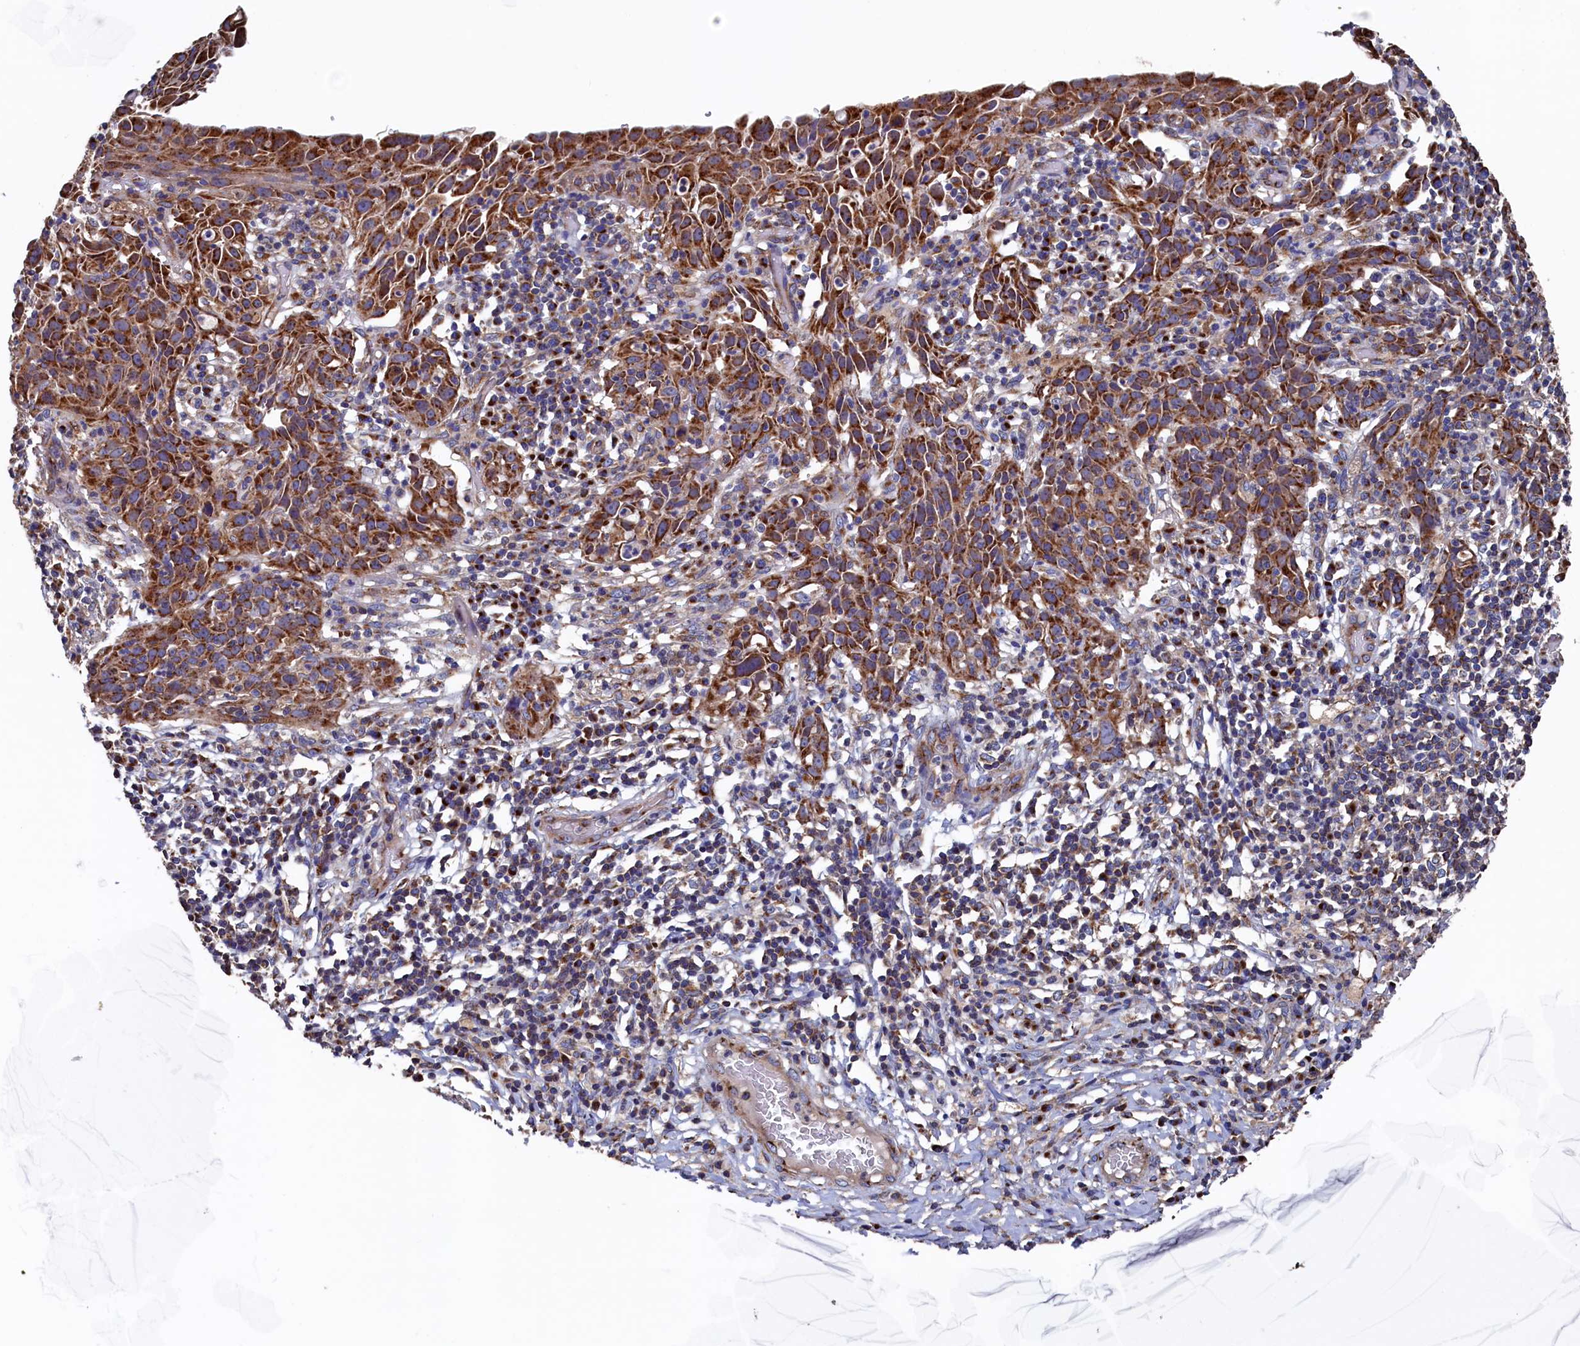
{"staining": {"intensity": "strong", "quantity": ">75%", "location": "cytoplasmic/membranous"}, "tissue": "cervical cancer", "cell_type": "Tumor cells", "image_type": "cancer", "snomed": [{"axis": "morphology", "description": "Squamous cell carcinoma, NOS"}, {"axis": "topography", "description": "Cervix"}], "caption": "Strong cytoplasmic/membranous protein expression is seen in approximately >75% of tumor cells in cervical cancer (squamous cell carcinoma).", "gene": "PRRC1", "patient": {"sex": "female", "age": 50}}